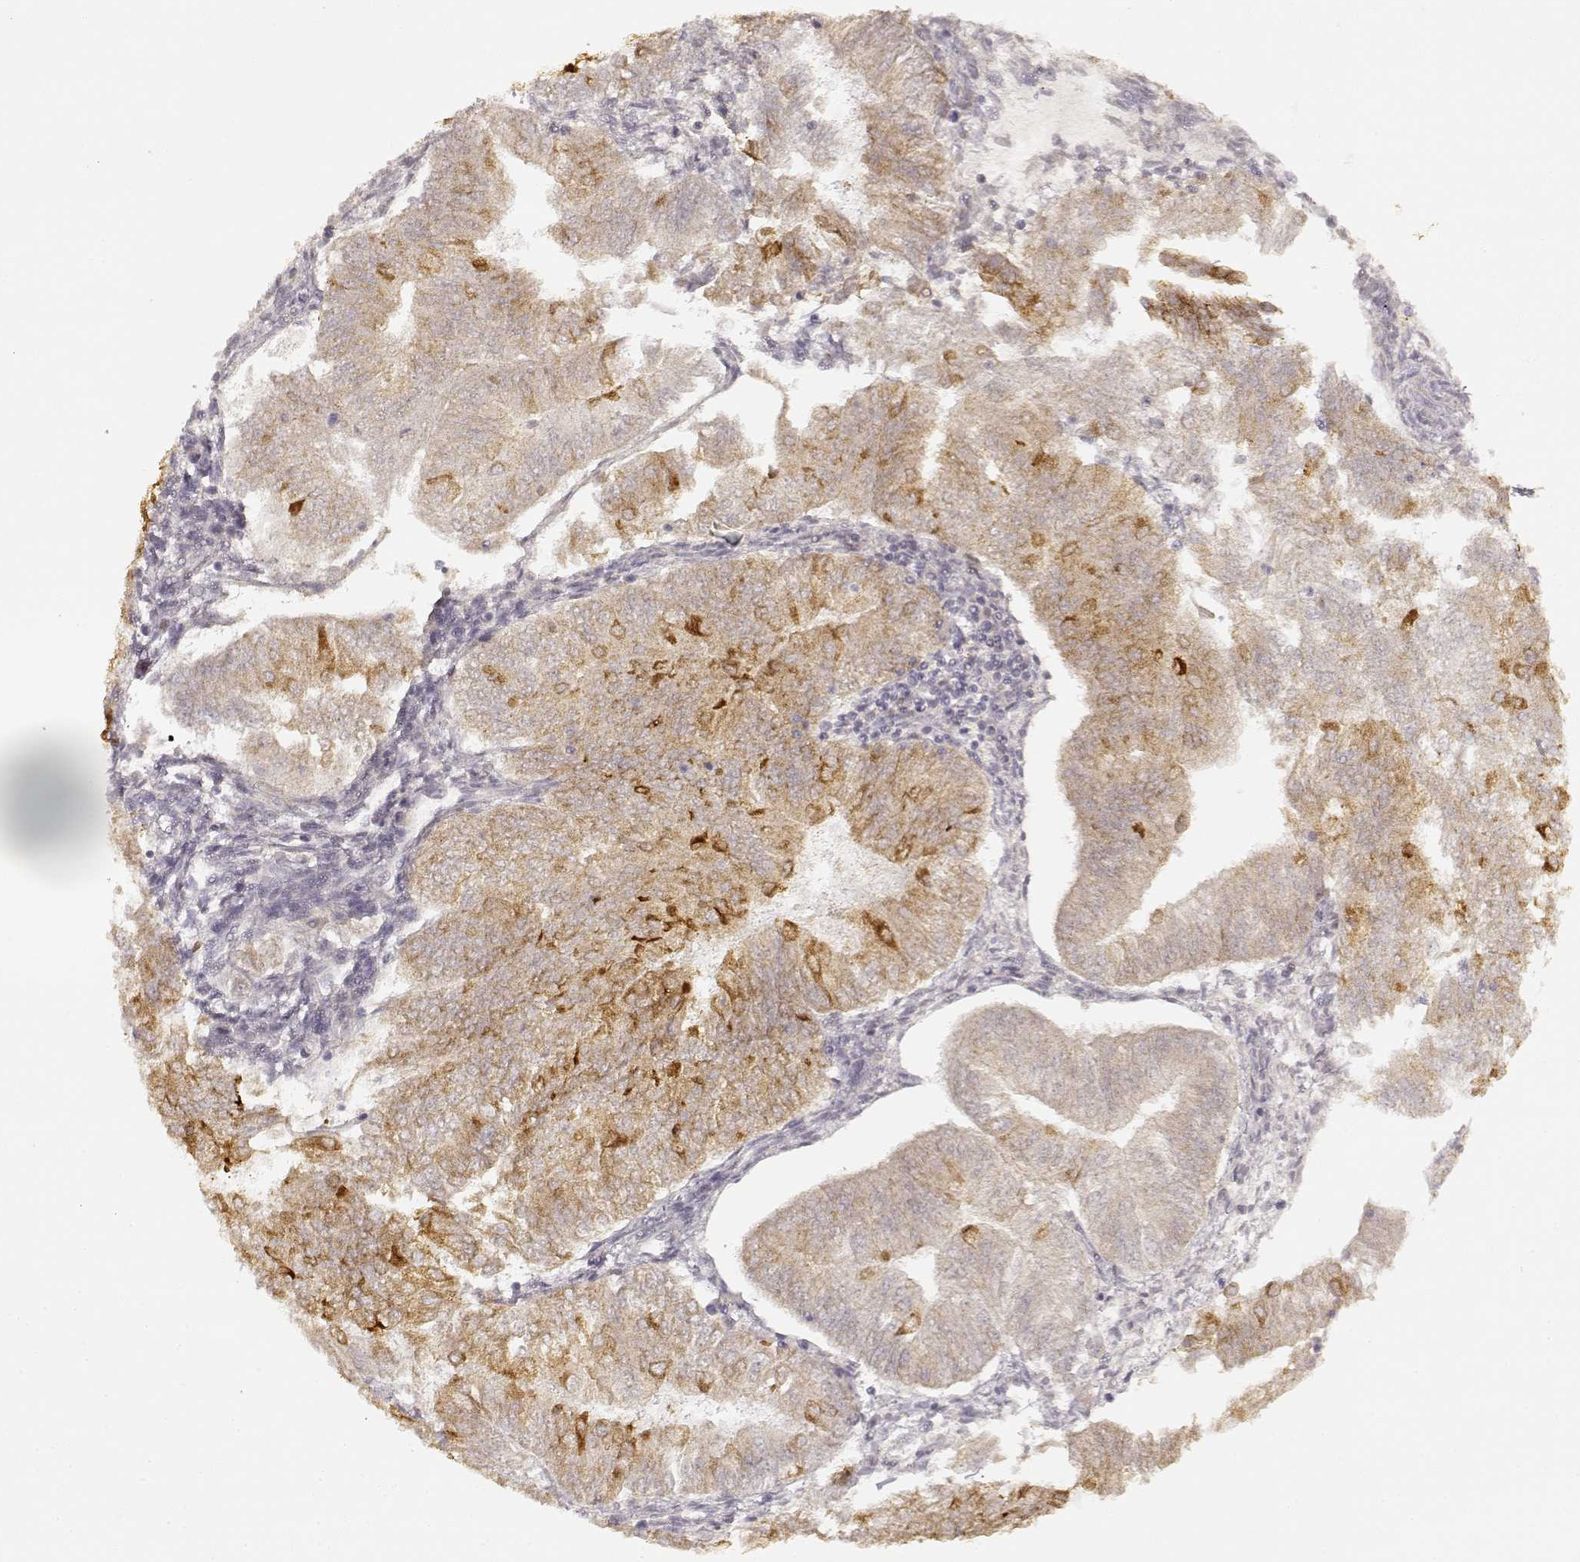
{"staining": {"intensity": "moderate", "quantity": "25%-75%", "location": "cytoplasmic/membranous"}, "tissue": "endometrial cancer", "cell_type": "Tumor cells", "image_type": "cancer", "snomed": [{"axis": "morphology", "description": "Adenocarcinoma, NOS"}, {"axis": "topography", "description": "Endometrium"}], "caption": "An immunohistochemistry (IHC) photomicrograph of tumor tissue is shown. Protein staining in brown labels moderate cytoplasmic/membranous positivity in endometrial cancer (adenocarcinoma) within tumor cells.", "gene": "LAMC2", "patient": {"sex": "female", "age": 53}}